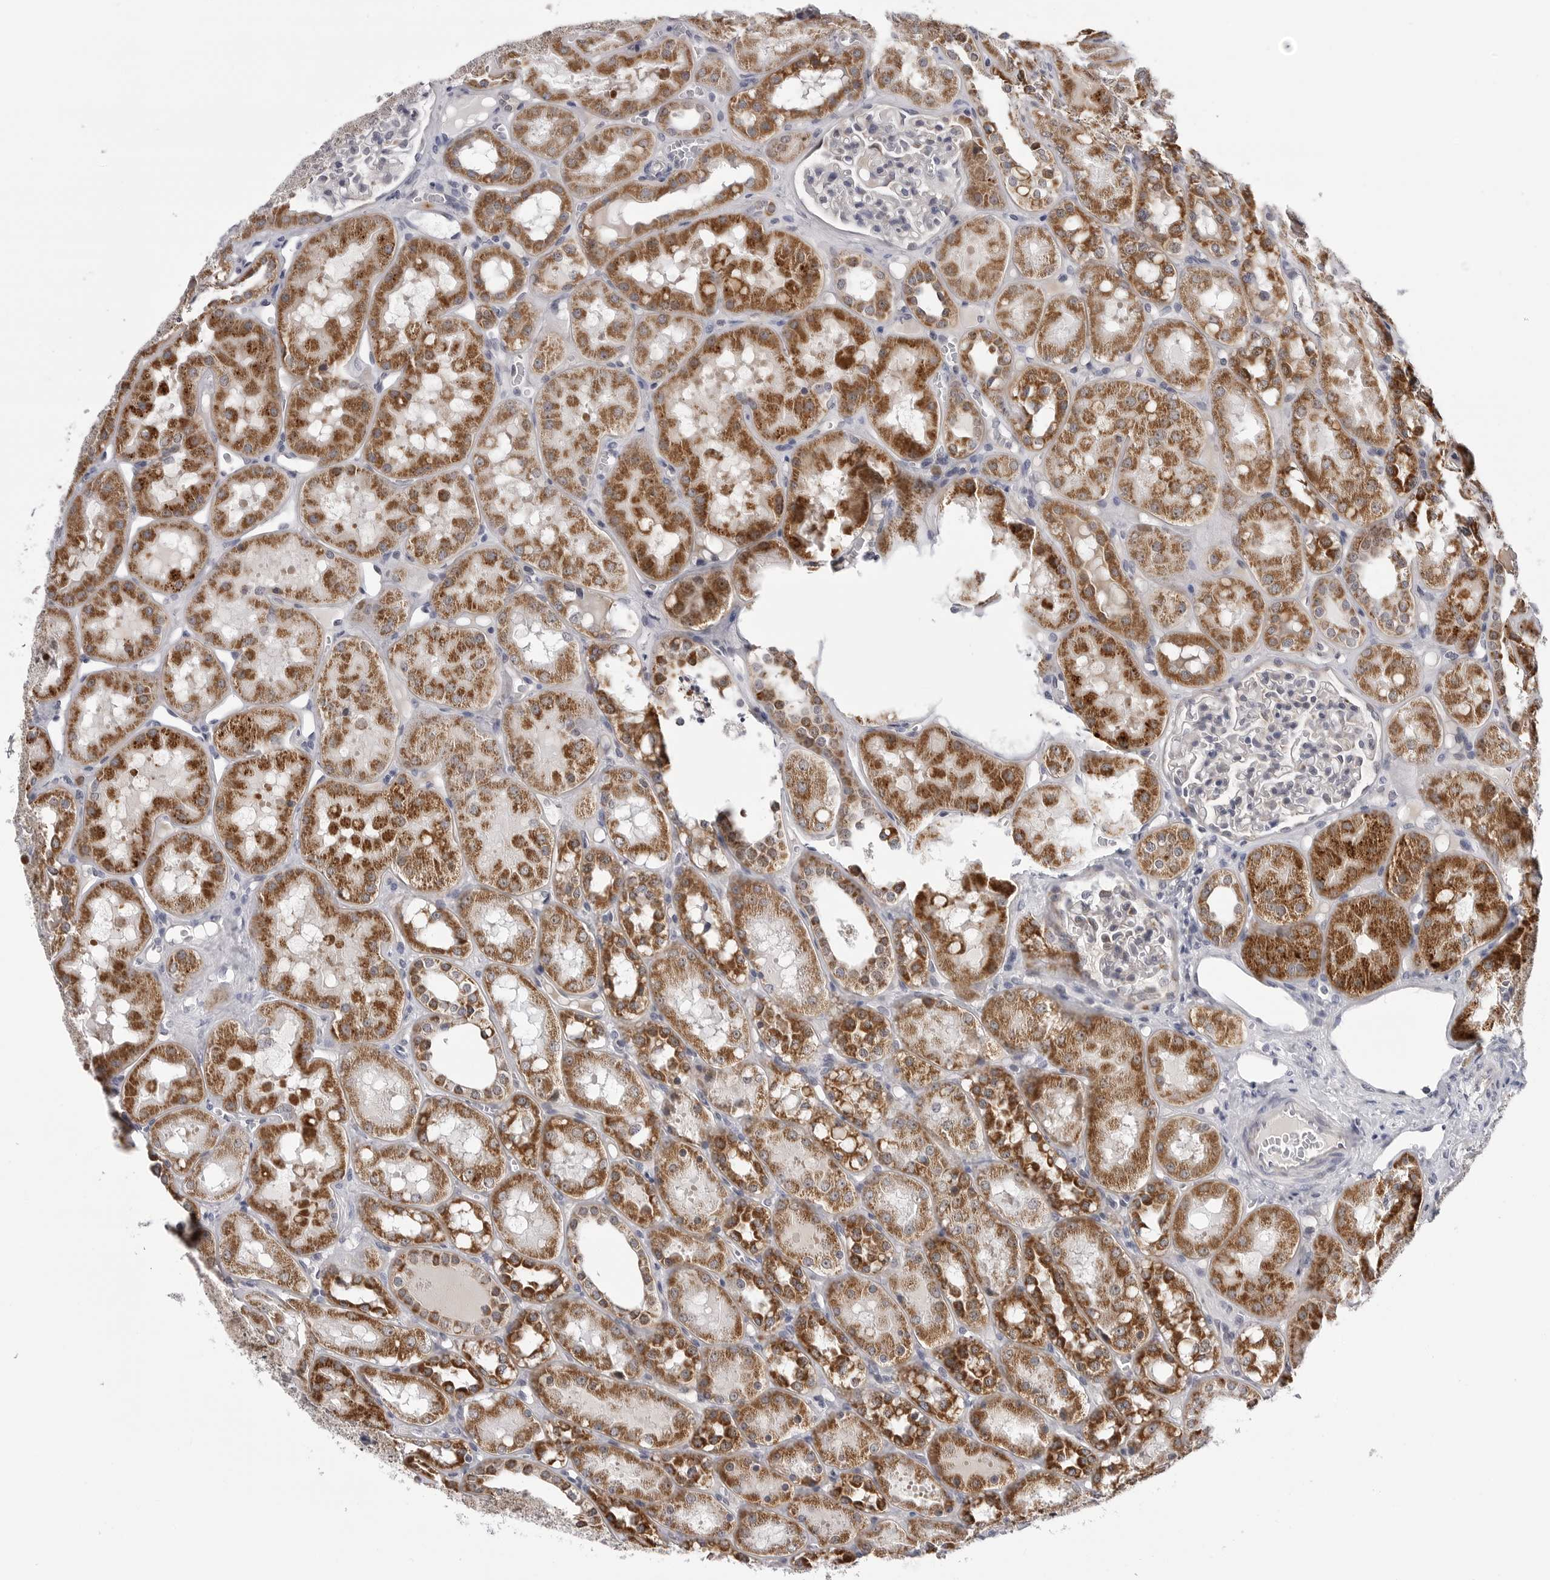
{"staining": {"intensity": "negative", "quantity": "none", "location": "none"}, "tissue": "kidney", "cell_type": "Cells in glomeruli", "image_type": "normal", "snomed": [{"axis": "morphology", "description": "Normal tissue, NOS"}, {"axis": "topography", "description": "Kidney"}], "caption": "Immunohistochemistry (IHC) photomicrograph of normal kidney: kidney stained with DAB shows no significant protein staining in cells in glomeruli.", "gene": "CDK20", "patient": {"sex": "male", "age": 16}}